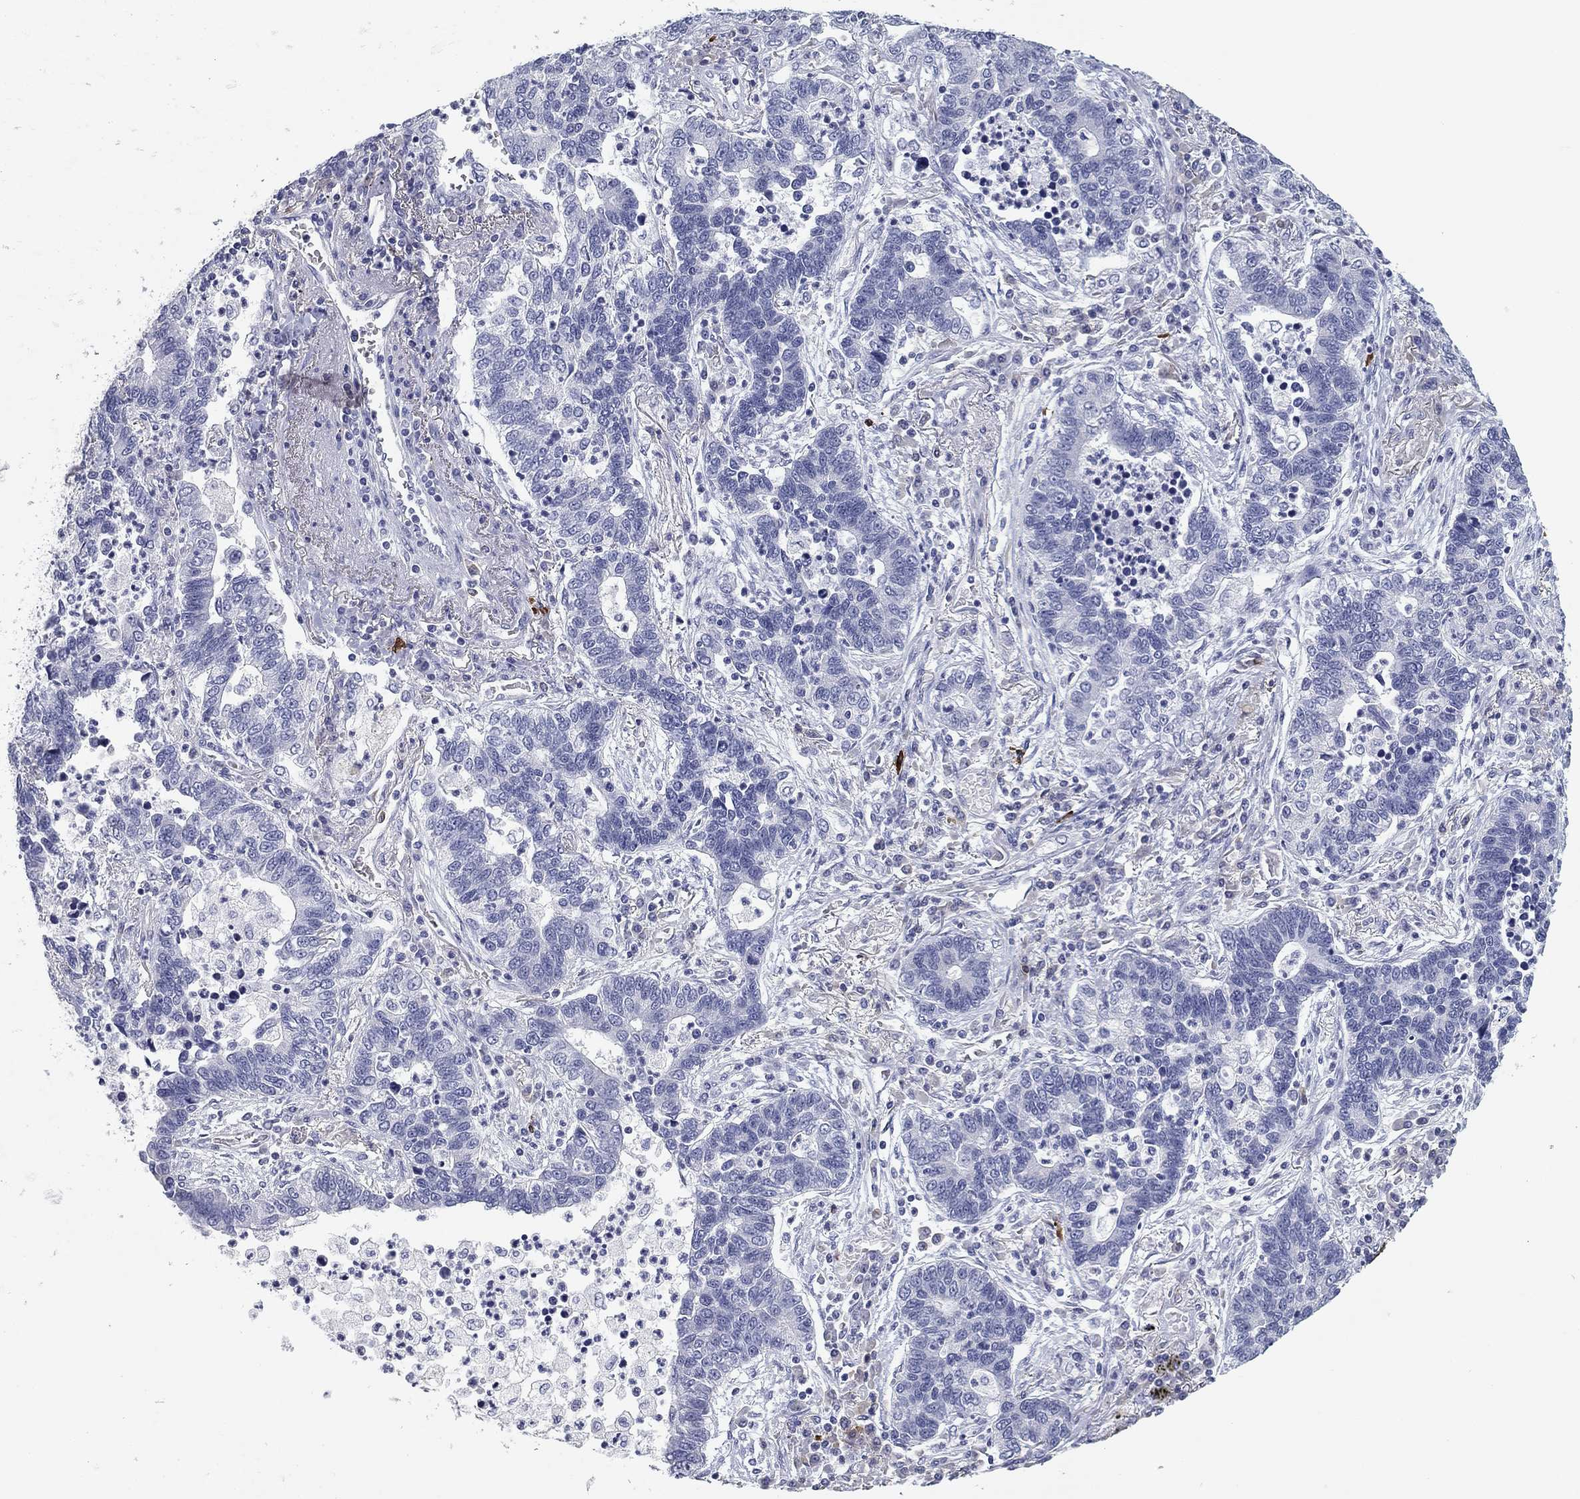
{"staining": {"intensity": "negative", "quantity": "none", "location": "none"}, "tissue": "lung cancer", "cell_type": "Tumor cells", "image_type": "cancer", "snomed": [{"axis": "morphology", "description": "Adenocarcinoma, NOS"}, {"axis": "topography", "description": "Lung"}], "caption": "This is an immunohistochemistry (IHC) histopathology image of lung cancer. There is no staining in tumor cells.", "gene": "CD79B", "patient": {"sex": "female", "age": 57}}